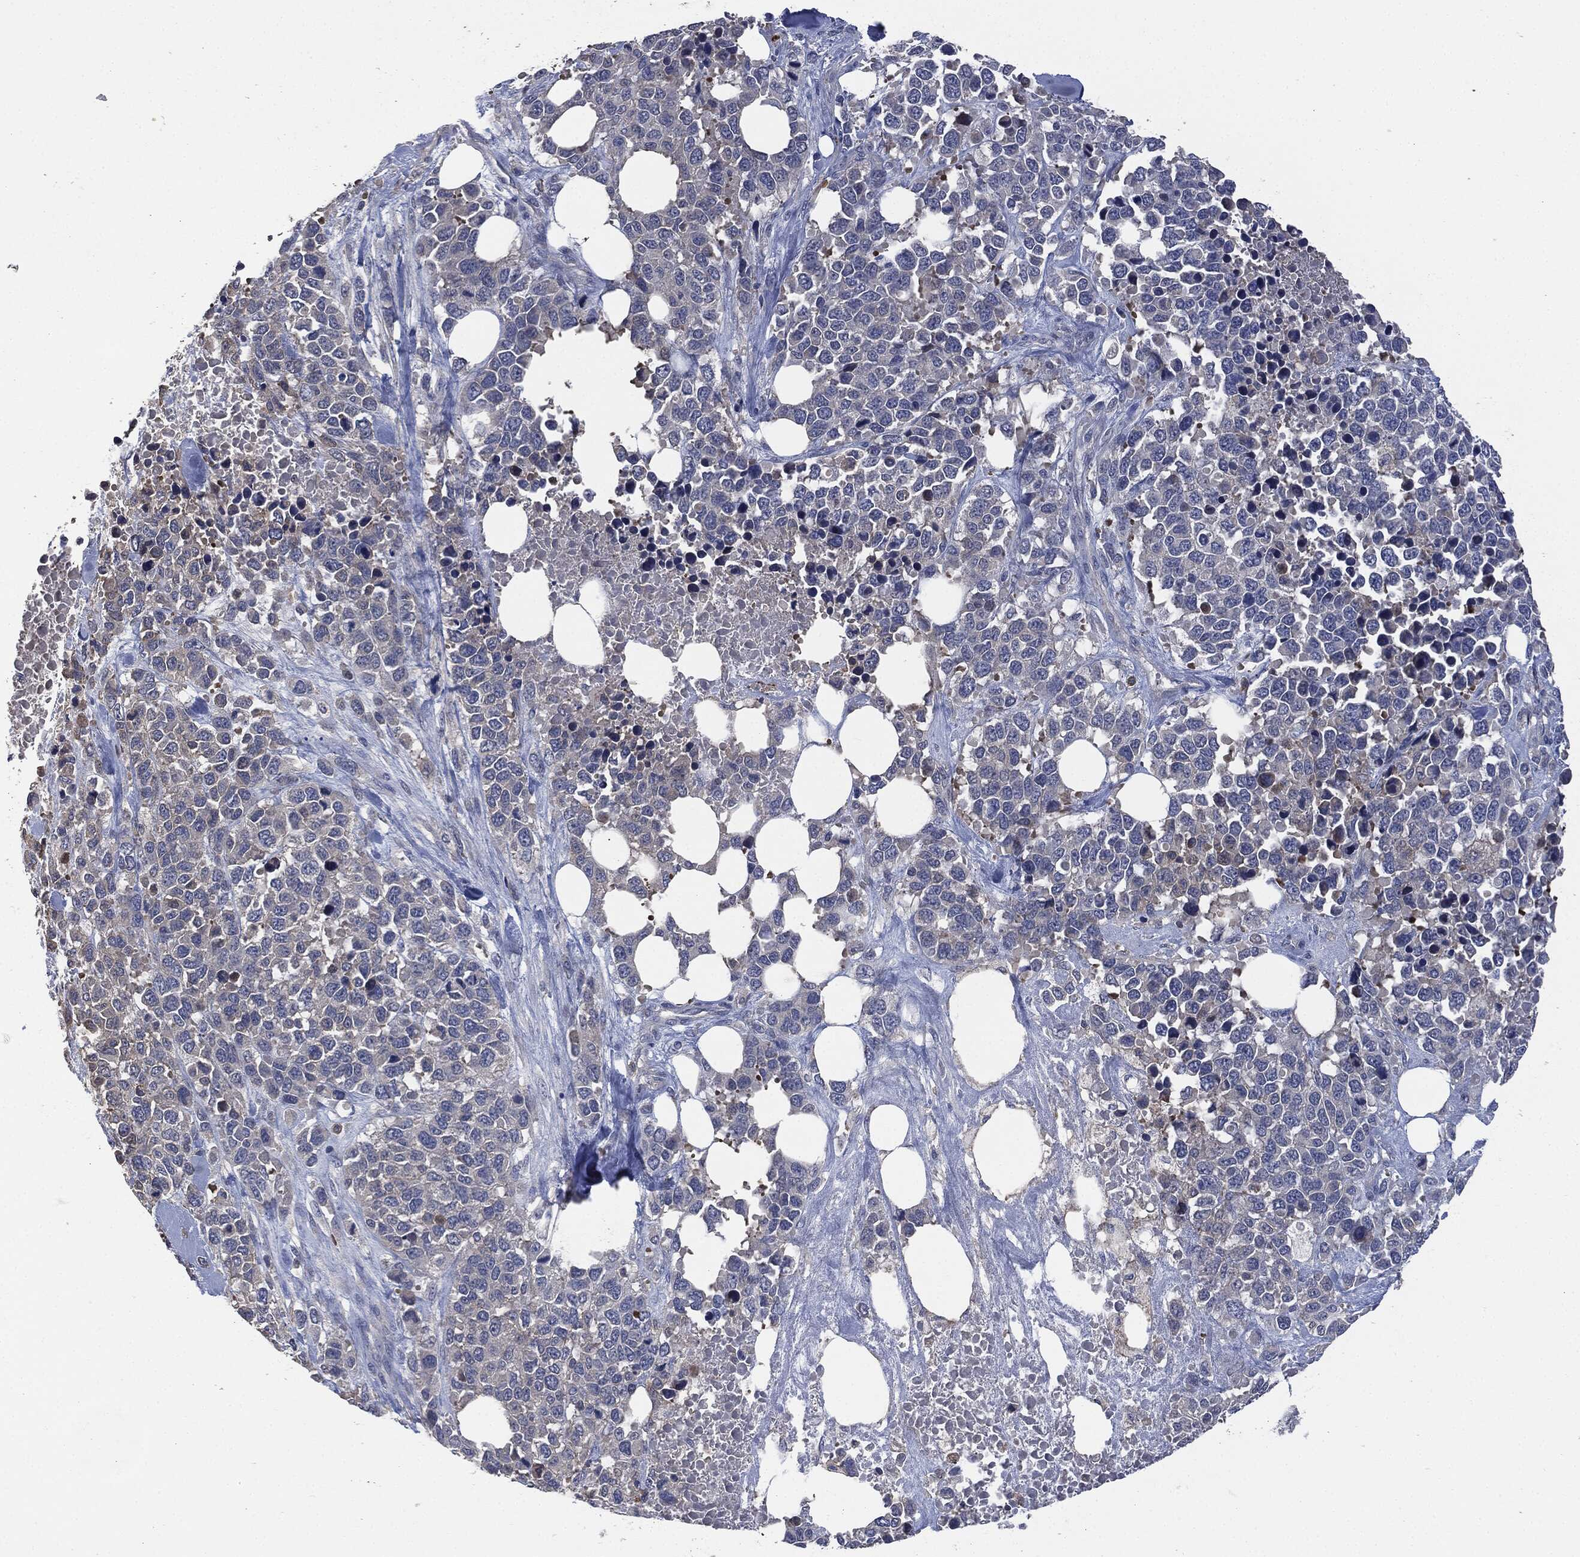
{"staining": {"intensity": "negative", "quantity": "none", "location": "none"}, "tissue": "melanoma", "cell_type": "Tumor cells", "image_type": "cancer", "snomed": [{"axis": "morphology", "description": "Malignant melanoma, Metastatic site"}, {"axis": "topography", "description": "Skin"}], "caption": "Tumor cells show no significant staining in malignant melanoma (metastatic site).", "gene": "CD33", "patient": {"sex": "male", "age": 84}}